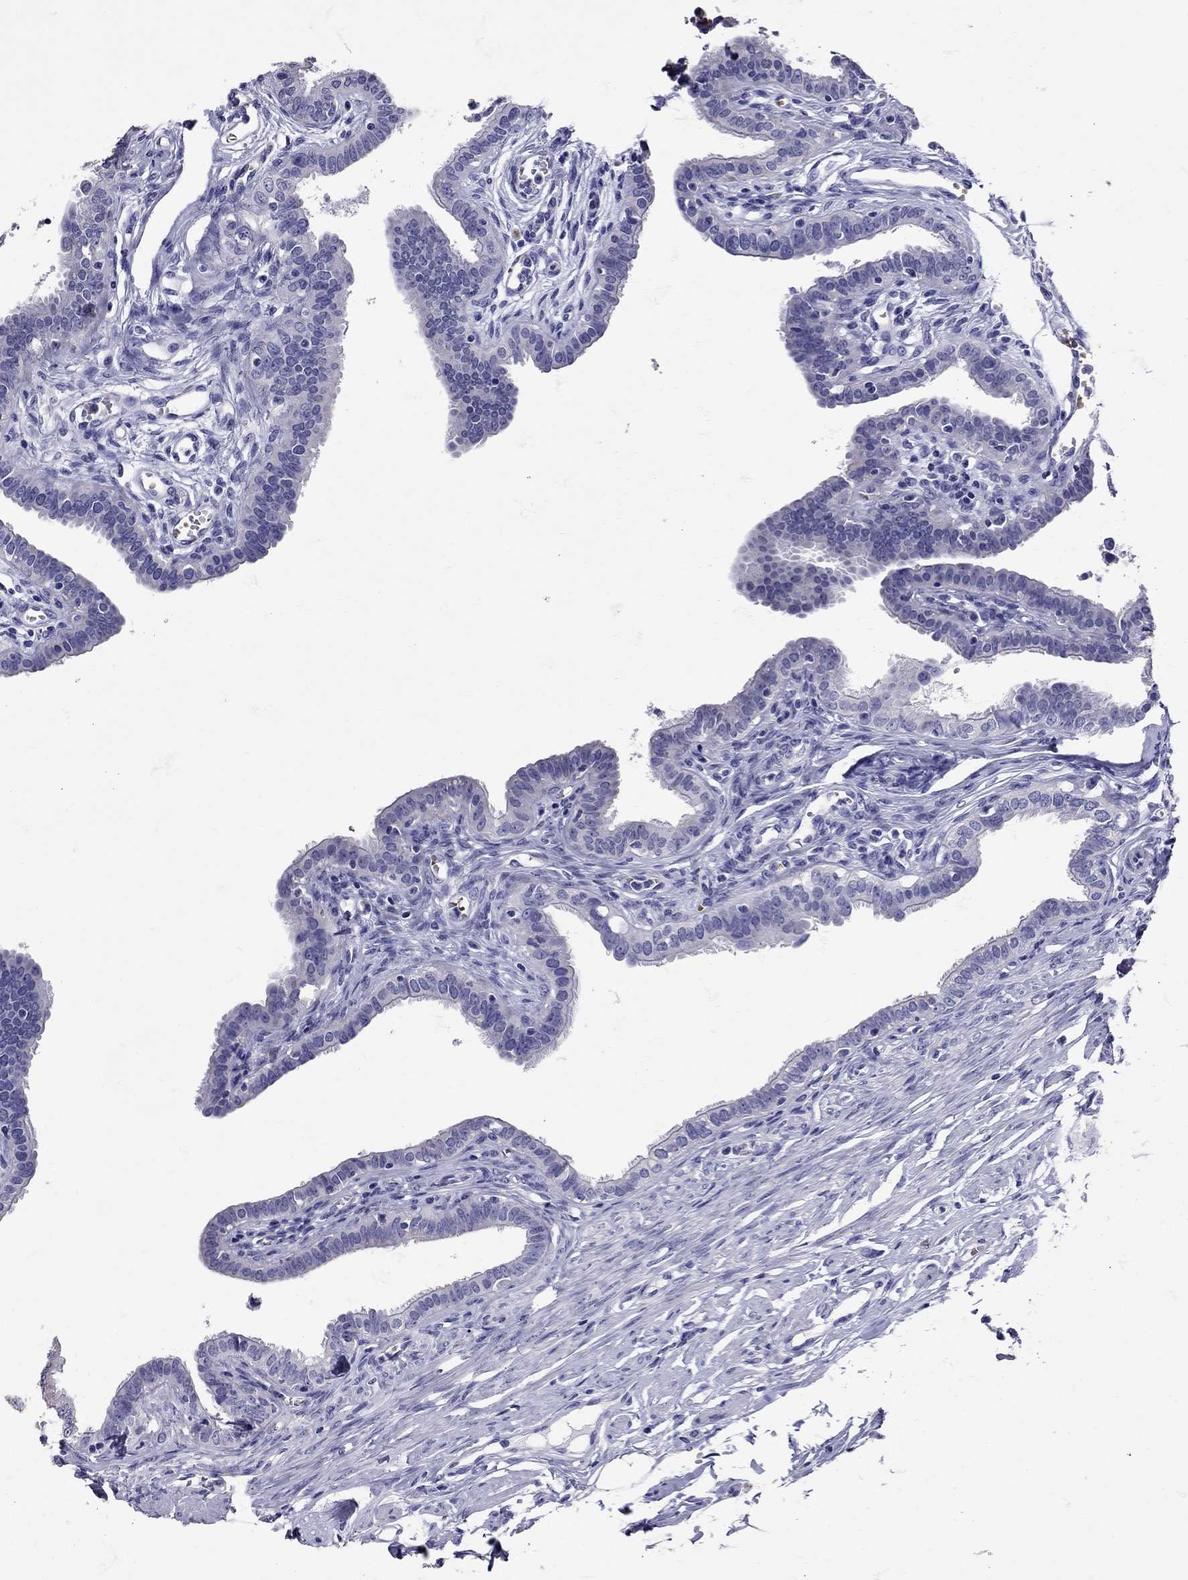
{"staining": {"intensity": "negative", "quantity": "none", "location": "none"}, "tissue": "fallopian tube", "cell_type": "Glandular cells", "image_type": "normal", "snomed": [{"axis": "morphology", "description": "Normal tissue, NOS"}, {"axis": "morphology", "description": "Carcinoma, endometroid"}, {"axis": "topography", "description": "Fallopian tube"}, {"axis": "topography", "description": "Ovary"}], "caption": "This photomicrograph is of normal fallopian tube stained with immunohistochemistry (IHC) to label a protein in brown with the nuclei are counter-stained blue. There is no staining in glandular cells. Brightfield microscopy of immunohistochemistry stained with DAB (brown) and hematoxylin (blue), captured at high magnification.", "gene": "TBR1", "patient": {"sex": "female", "age": 42}}